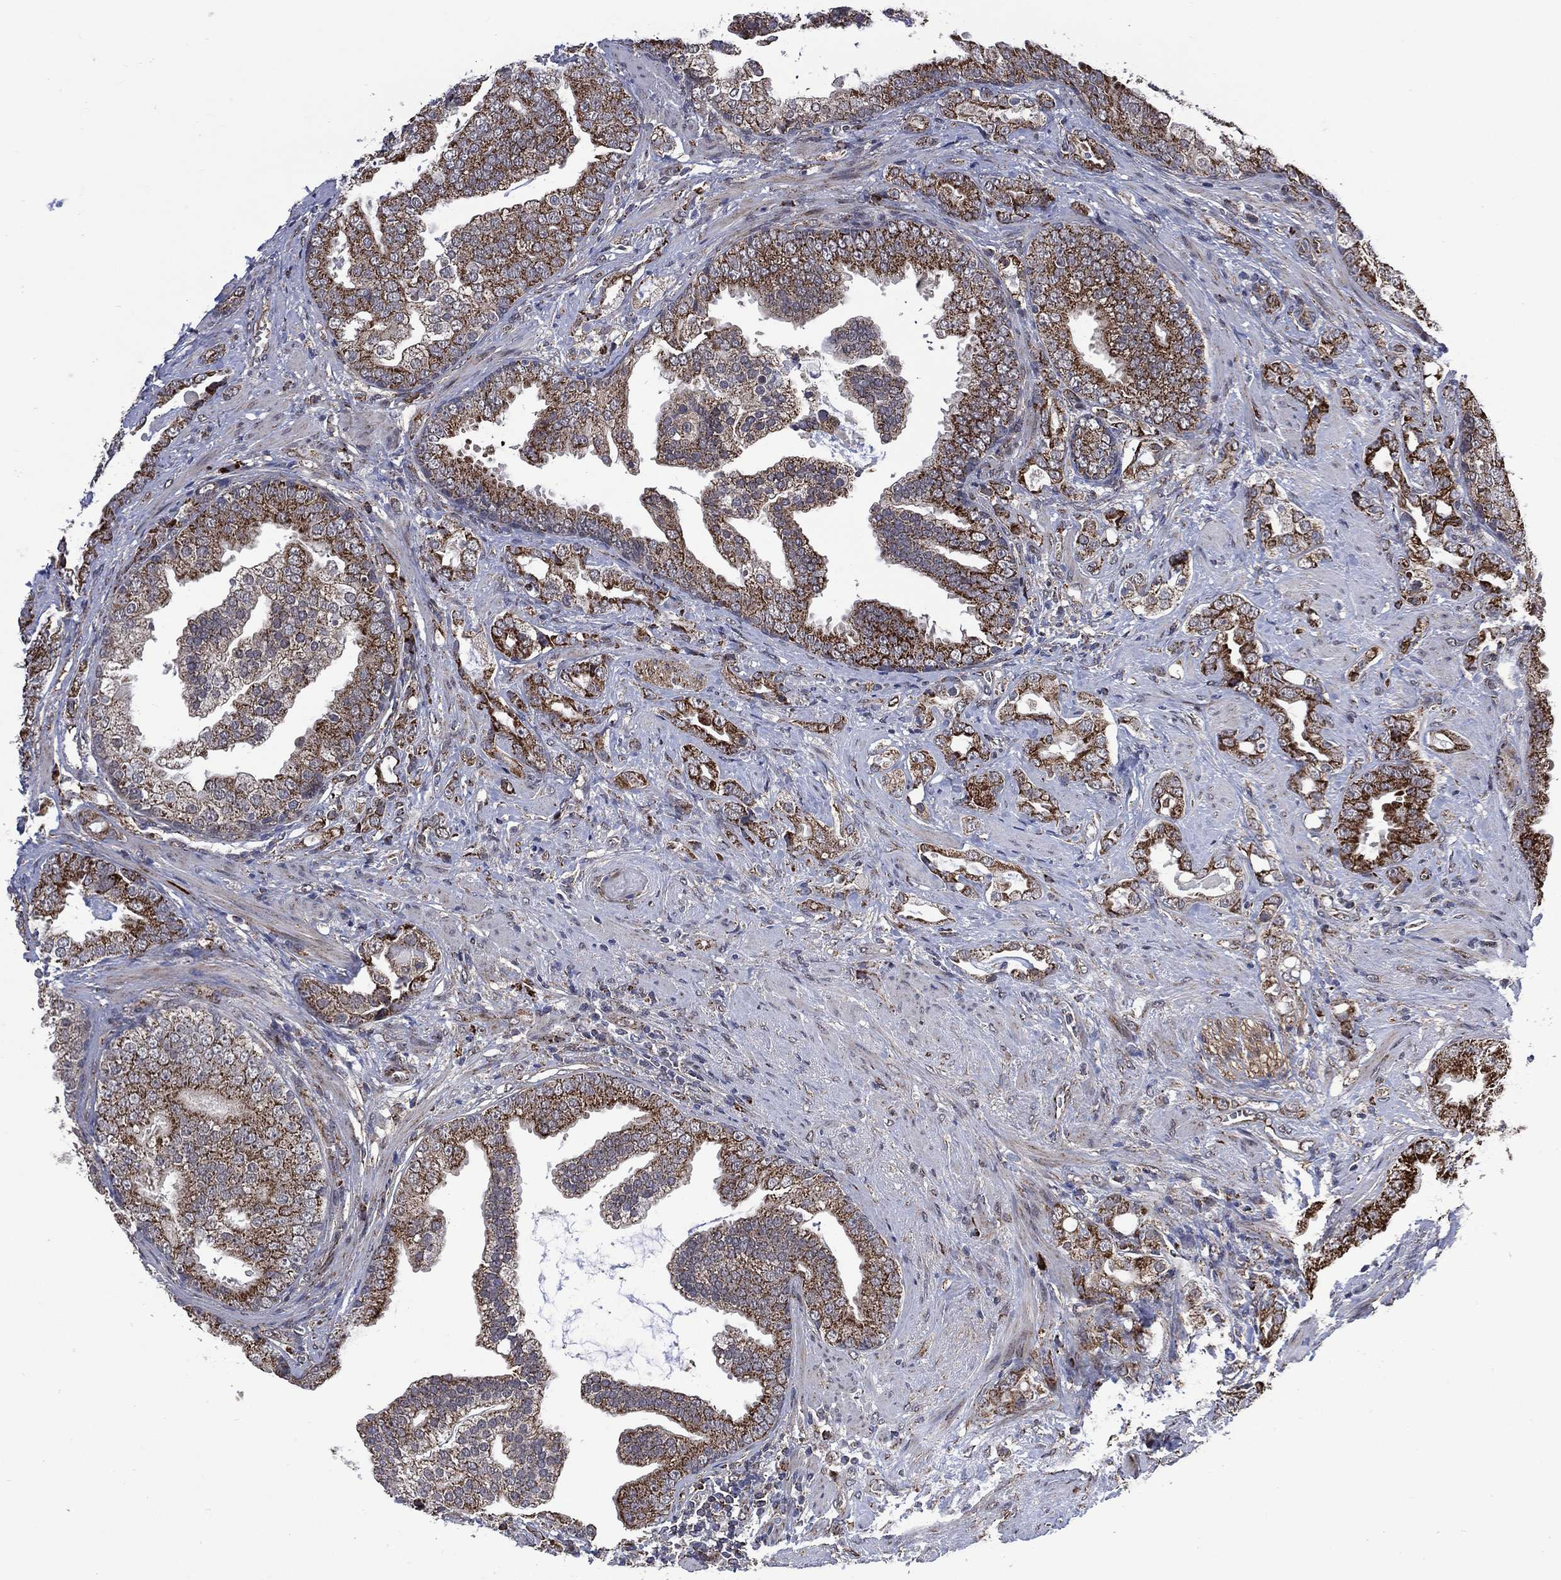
{"staining": {"intensity": "moderate", "quantity": ">75%", "location": "cytoplasmic/membranous"}, "tissue": "prostate cancer", "cell_type": "Tumor cells", "image_type": "cancer", "snomed": [{"axis": "morphology", "description": "Adenocarcinoma, NOS"}, {"axis": "topography", "description": "Prostate"}], "caption": "Human adenocarcinoma (prostate) stained for a protein (brown) exhibits moderate cytoplasmic/membranous positive positivity in about >75% of tumor cells.", "gene": "HTD2", "patient": {"sex": "male", "age": 57}}